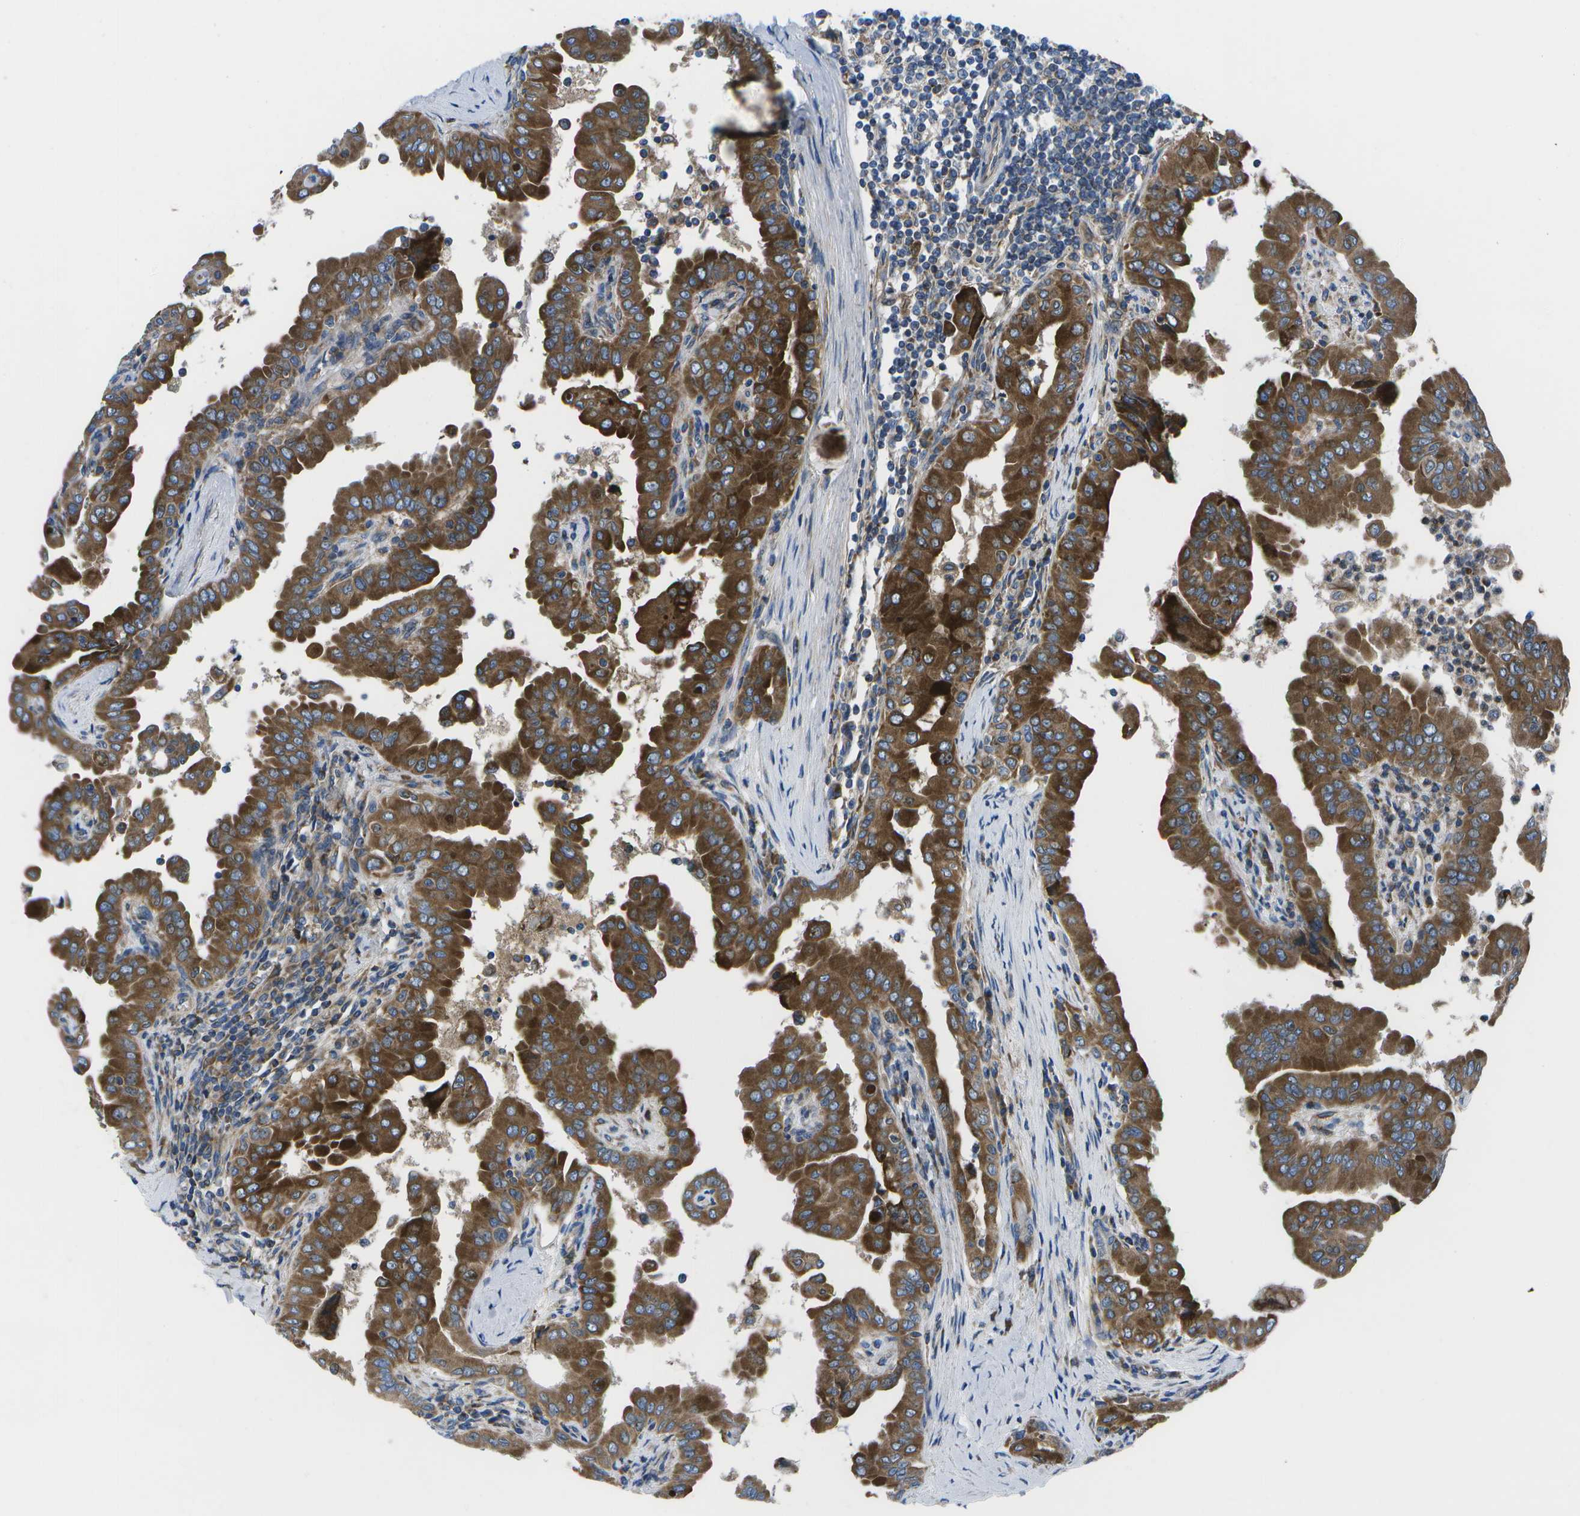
{"staining": {"intensity": "strong", "quantity": ">75%", "location": "cytoplasmic/membranous"}, "tissue": "thyroid cancer", "cell_type": "Tumor cells", "image_type": "cancer", "snomed": [{"axis": "morphology", "description": "Papillary adenocarcinoma, NOS"}, {"axis": "topography", "description": "Thyroid gland"}], "caption": "An immunohistochemistry (IHC) histopathology image of neoplastic tissue is shown. Protein staining in brown shows strong cytoplasmic/membranous positivity in papillary adenocarcinoma (thyroid) within tumor cells. The staining was performed using DAB, with brown indicating positive protein expression. Nuclei are stained blue with hematoxylin.", "gene": "GDF5", "patient": {"sex": "male", "age": 33}}